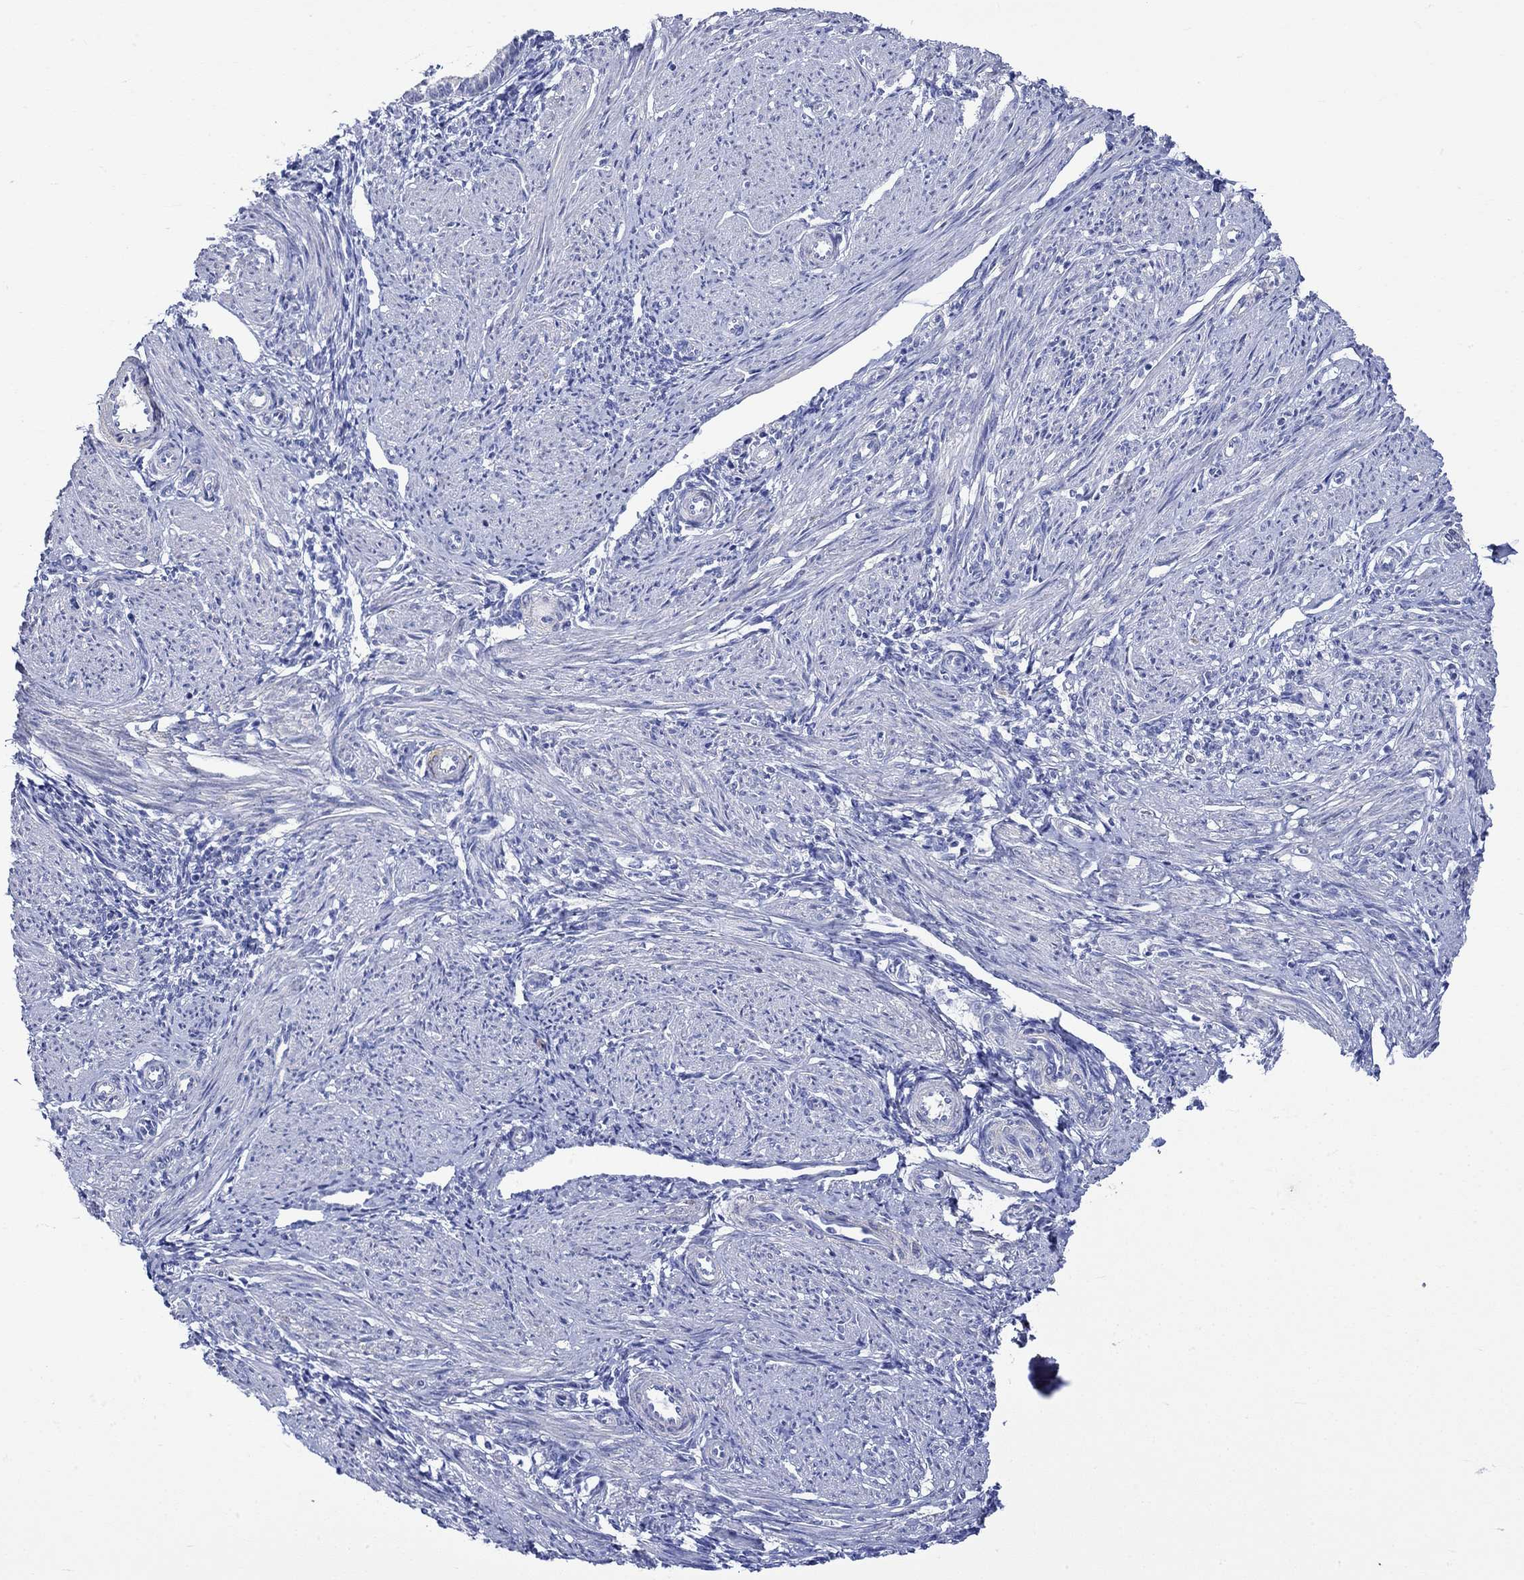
{"staining": {"intensity": "negative", "quantity": "none", "location": "none"}, "tissue": "endometrium", "cell_type": "Cells in endometrial stroma", "image_type": "normal", "snomed": [{"axis": "morphology", "description": "Normal tissue, NOS"}, {"axis": "topography", "description": "Endometrium"}], "caption": "Immunohistochemistry (IHC) of benign human endometrium exhibits no expression in cells in endometrial stroma.", "gene": "CRYAB", "patient": {"sex": "female", "age": 37}}